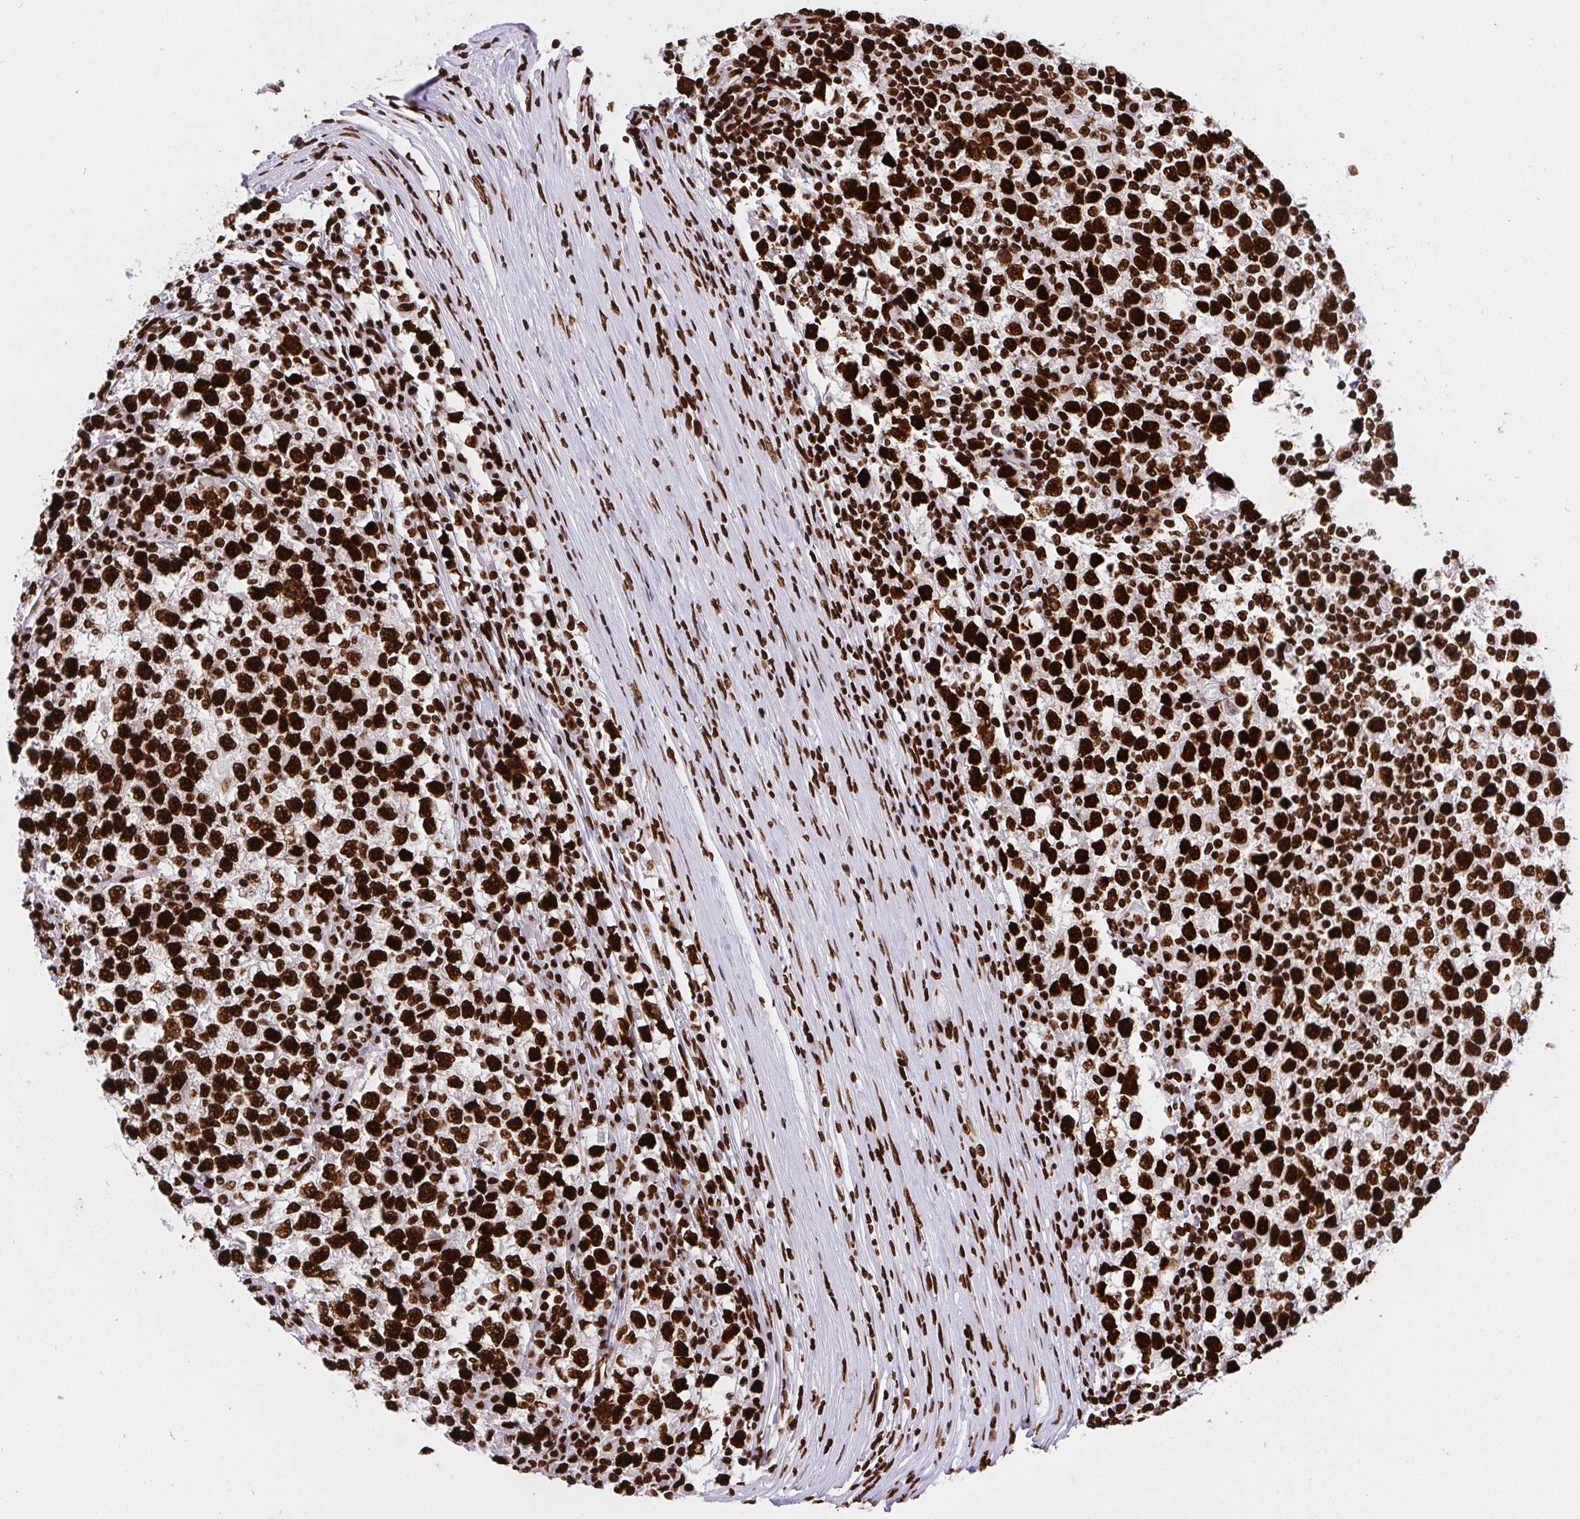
{"staining": {"intensity": "strong", "quantity": ">75%", "location": "nuclear"}, "tissue": "testis cancer", "cell_type": "Tumor cells", "image_type": "cancer", "snomed": [{"axis": "morphology", "description": "Seminoma, NOS"}, {"axis": "topography", "description": "Testis"}], "caption": "IHC image of human testis cancer stained for a protein (brown), which reveals high levels of strong nuclear expression in approximately >75% of tumor cells.", "gene": "HNRNPL", "patient": {"sex": "male", "age": 65}}